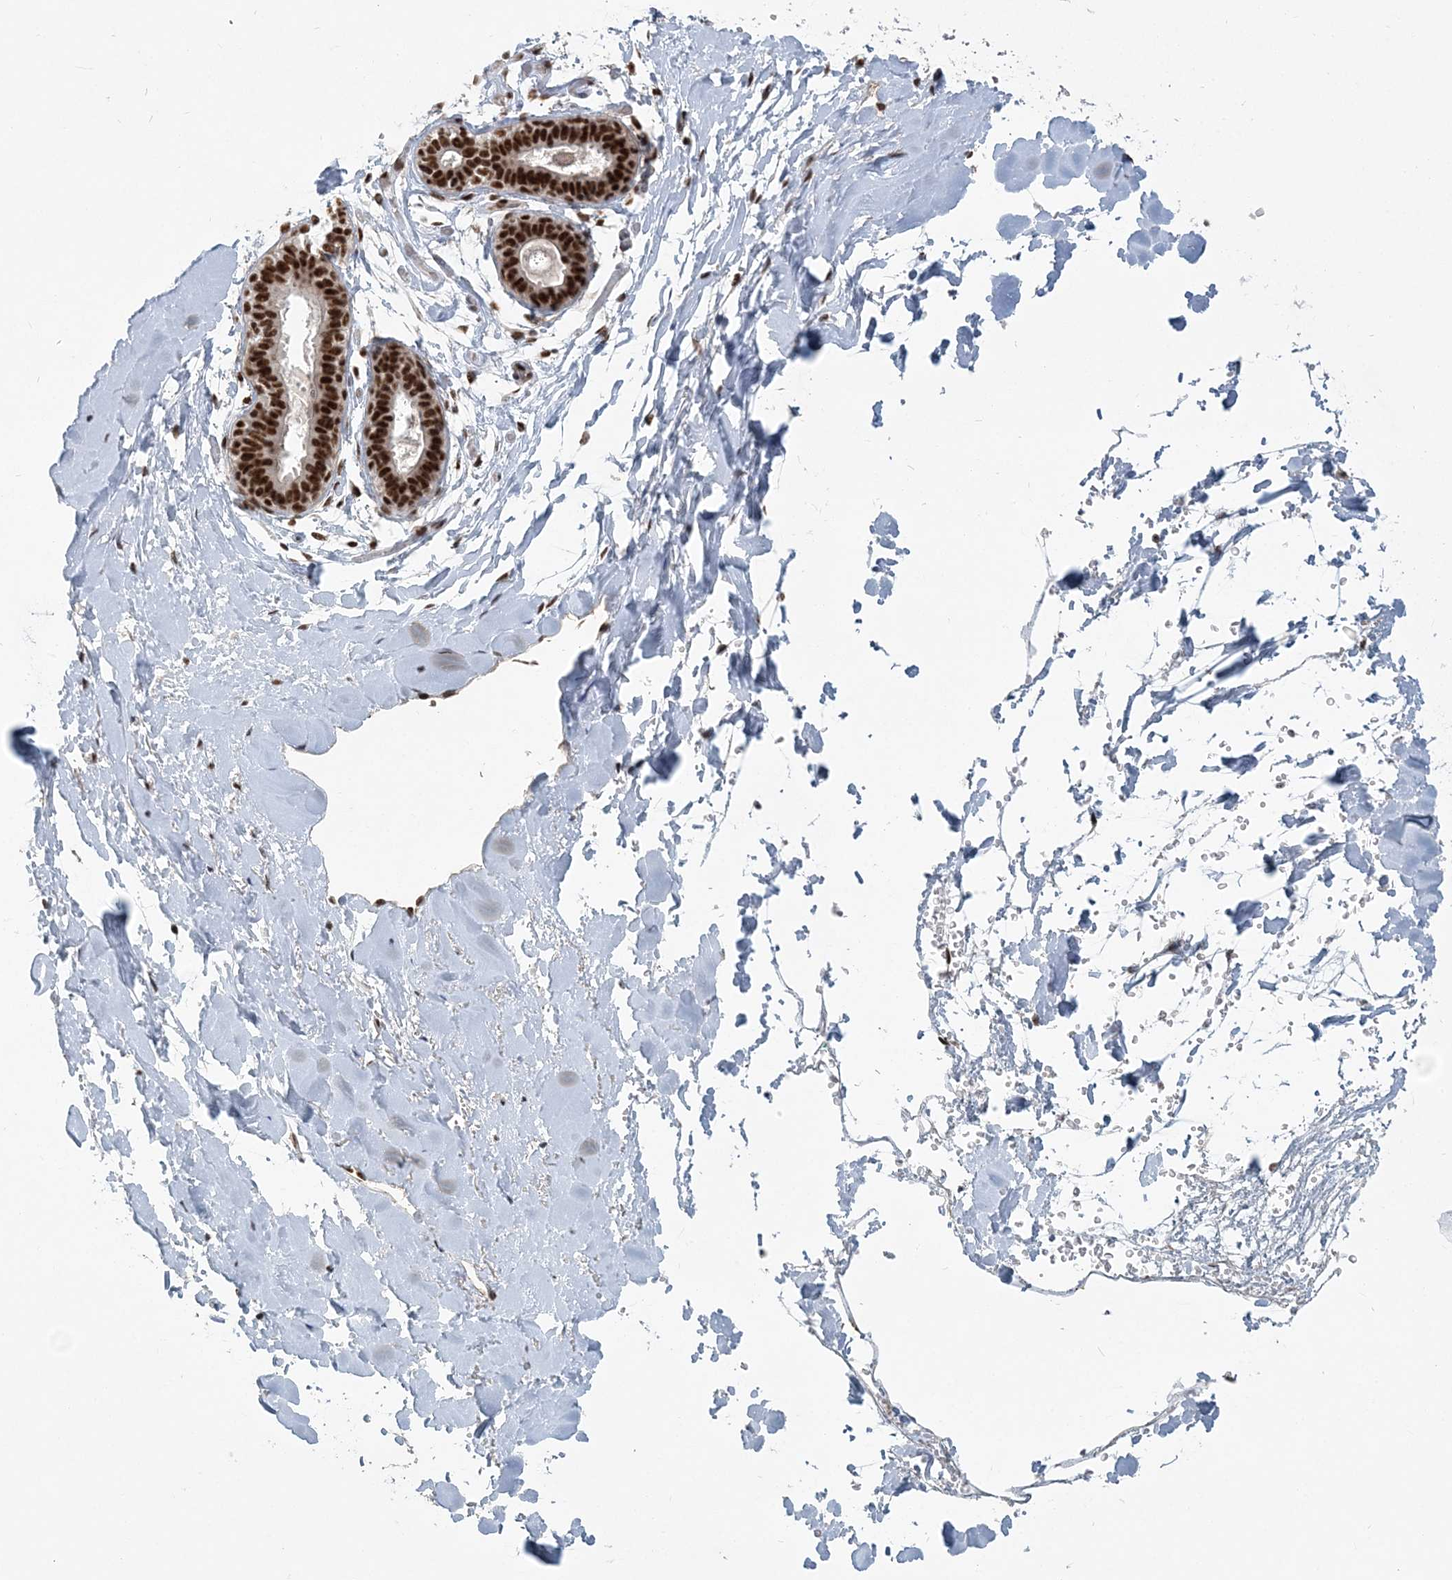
{"staining": {"intensity": "moderate", "quantity": ">75%", "location": "nuclear"}, "tissue": "soft tissue", "cell_type": "Chondrocytes", "image_type": "normal", "snomed": [{"axis": "morphology", "description": "Normal tissue, NOS"}, {"axis": "topography", "description": "Breast"}], "caption": "Chondrocytes display medium levels of moderate nuclear staining in approximately >75% of cells in benign soft tissue.", "gene": "PLRG1", "patient": {"sex": "female", "age": 26}}